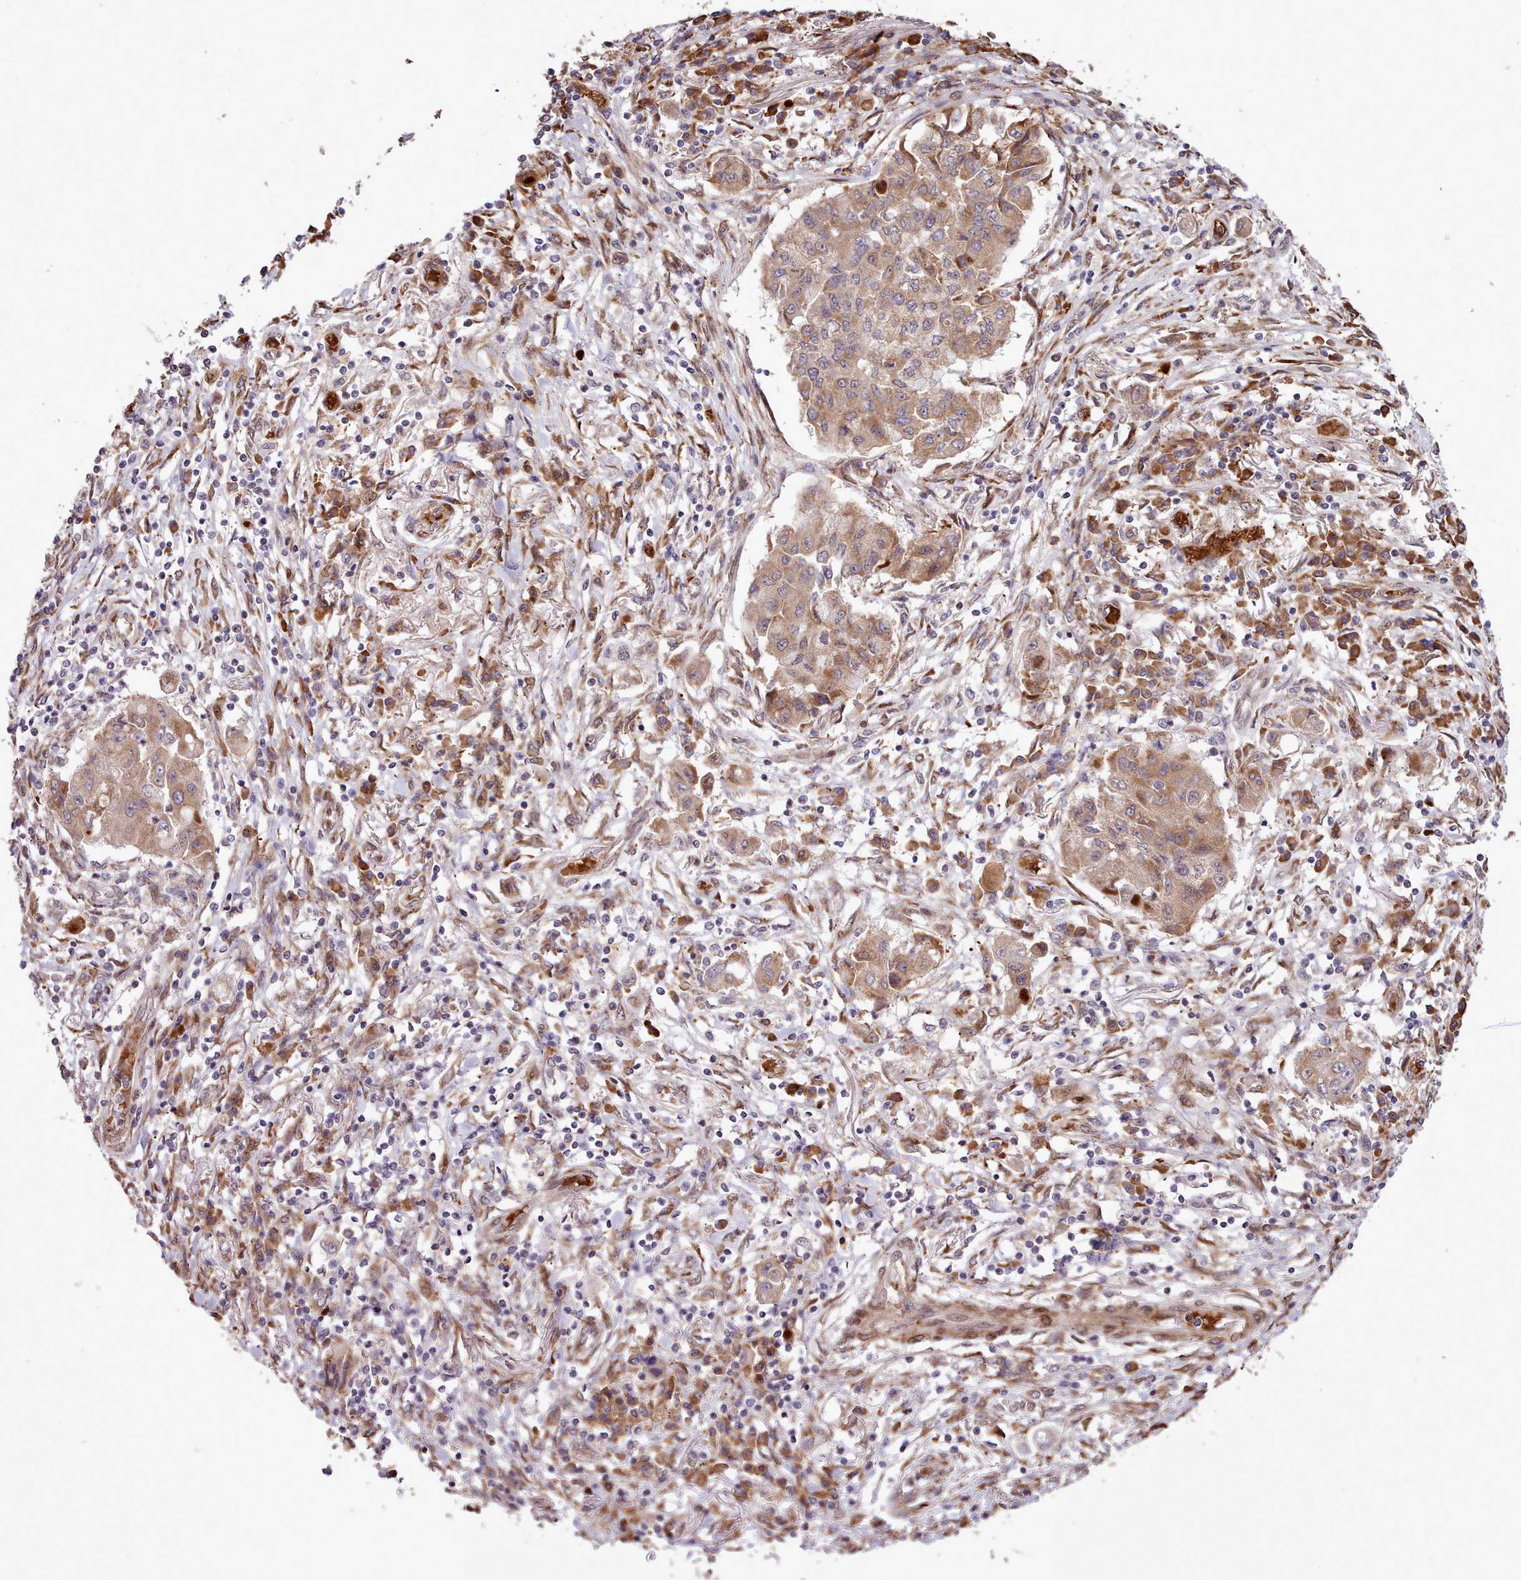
{"staining": {"intensity": "moderate", "quantity": ">75%", "location": "cytoplasmic/membranous"}, "tissue": "lung cancer", "cell_type": "Tumor cells", "image_type": "cancer", "snomed": [{"axis": "morphology", "description": "Squamous cell carcinoma, NOS"}, {"axis": "topography", "description": "Lung"}], "caption": "Immunohistochemical staining of human squamous cell carcinoma (lung) displays medium levels of moderate cytoplasmic/membranous protein staining in approximately >75% of tumor cells.", "gene": "CABP1", "patient": {"sex": "male", "age": 74}}